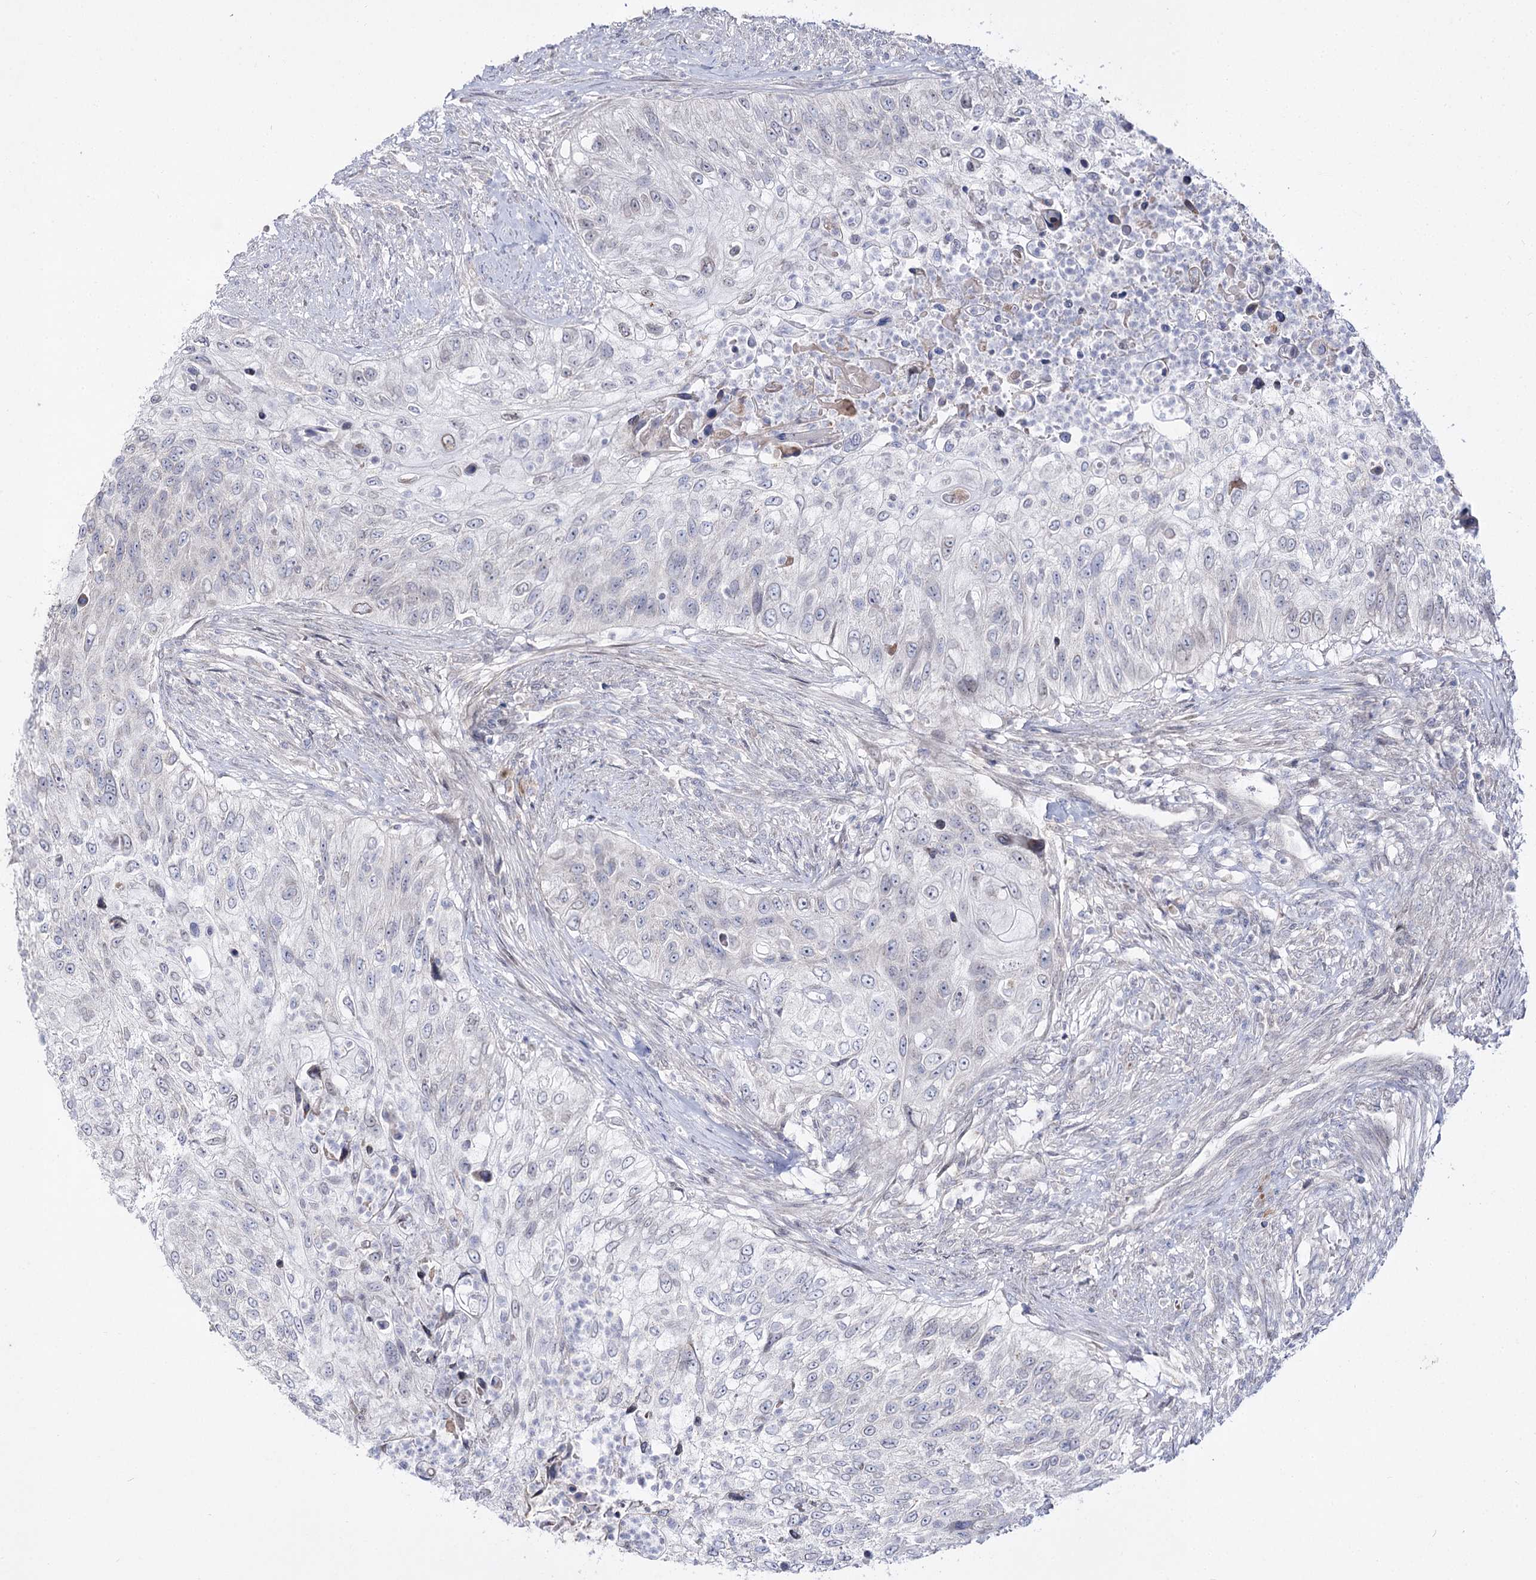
{"staining": {"intensity": "negative", "quantity": "none", "location": "none"}, "tissue": "urothelial cancer", "cell_type": "Tumor cells", "image_type": "cancer", "snomed": [{"axis": "morphology", "description": "Urothelial carcinoma, High grade"}, {"axis": "topography", "description": "Urinary bladder"}], "caption": "High magnification brightfield microscopy of high-grade urothelial carcinoma stained with DAB (brown) and counterstained with hematoxylin (blue): tumor cells show no significant staining.", "gene": "C11orf80", "patient": {"sex": "female", "age": 60}}